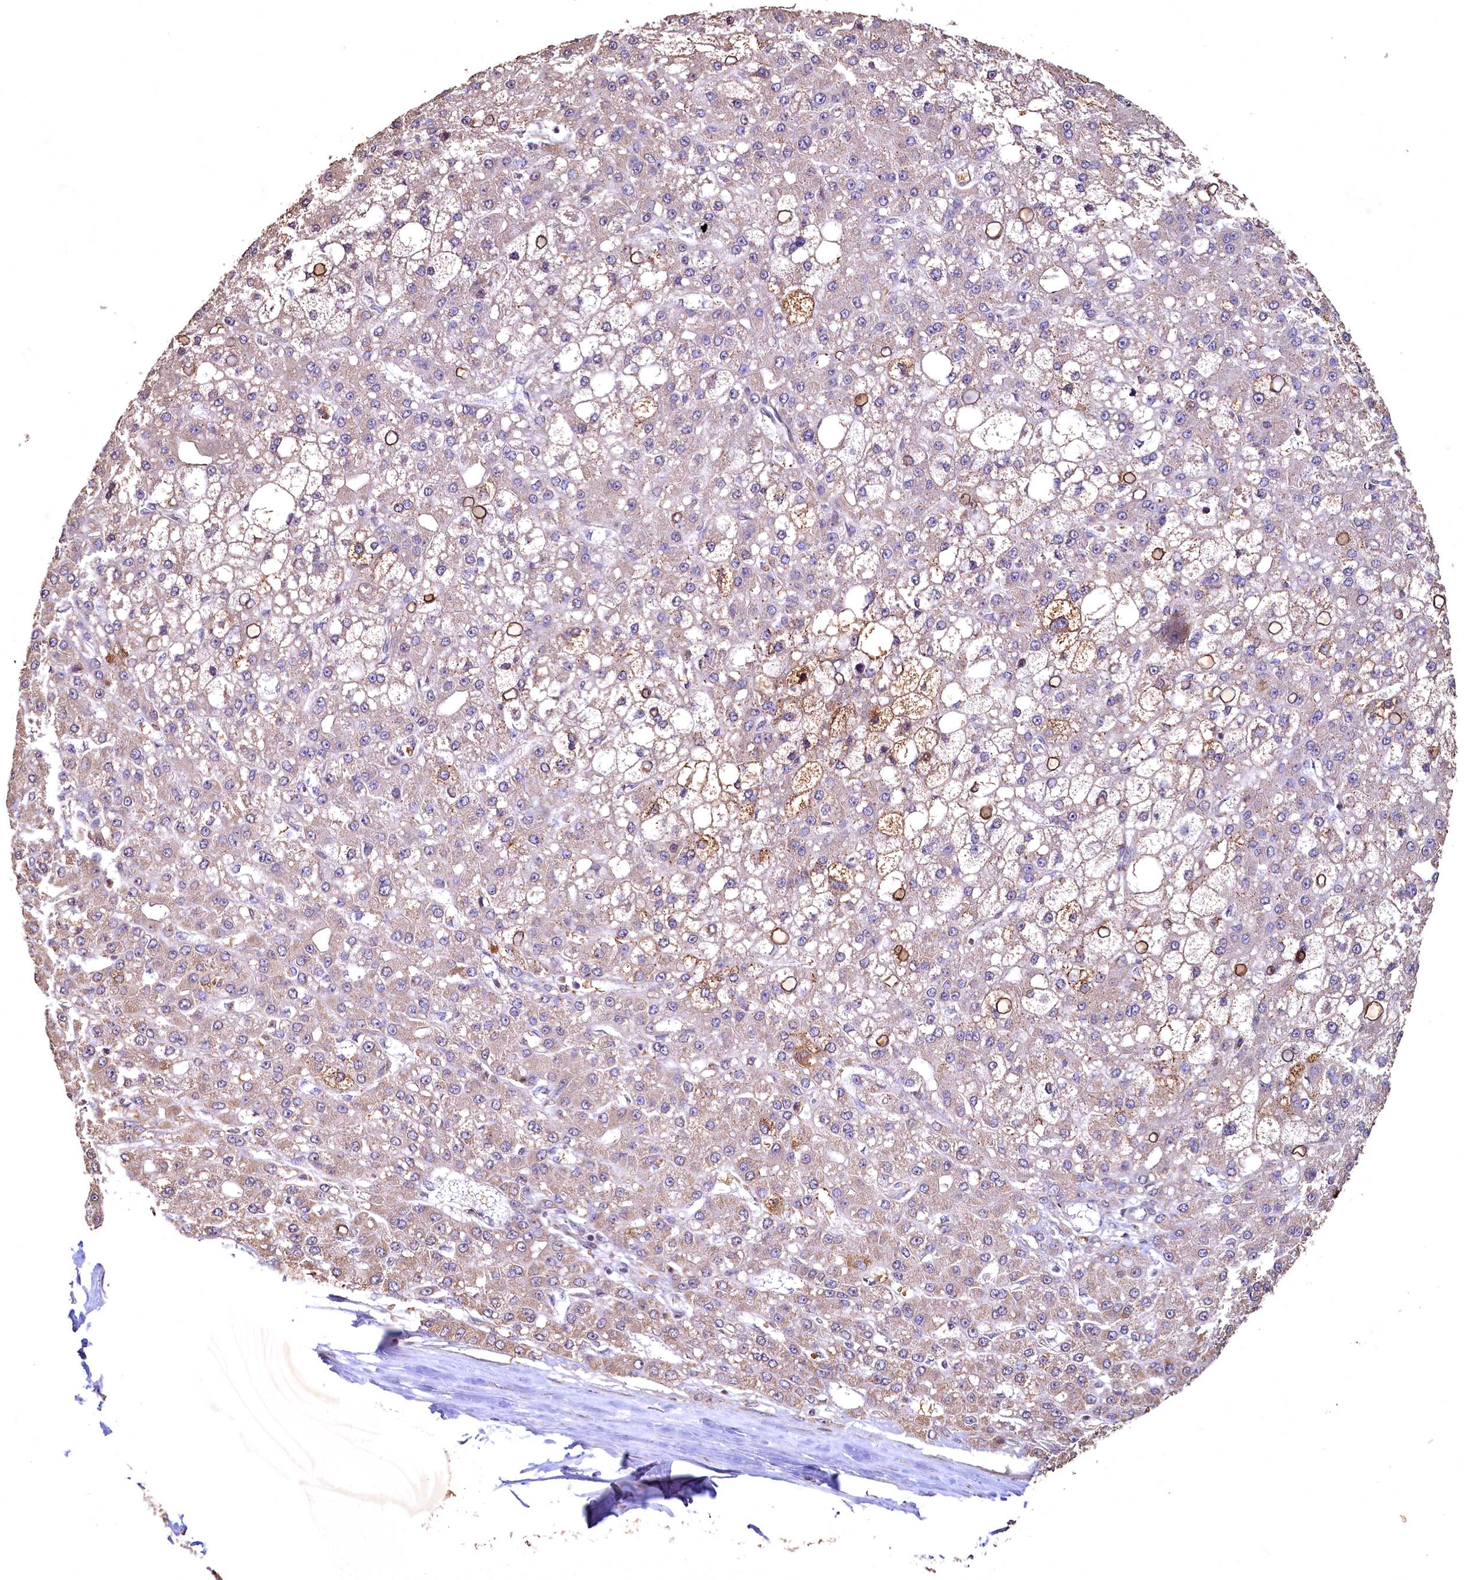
{"staining": {"intensity": "moderate", "quantity": "<25%", "location": "cytoplasmic/membranous"}, "tissue": "liver cancer", "cell_type": "Tumor cells", "image_type": "cancer", "snomed": [{"axis": "morphology", "description": "Carcinoma, Hepatocellular, NOS"}, {"axis": "topography", "description": "Liver"}], "caption": "A micrograph of hepatocellular carcinoma (liver) stained for a protein exhibits moderate cytoplasmic/membranous brown staining in tumor cells. (brown staining indicates protein expression, while blue staining denotes nuclei).", "gene": "SPTA1", "patient": {"sex": "male", "age": 67}}